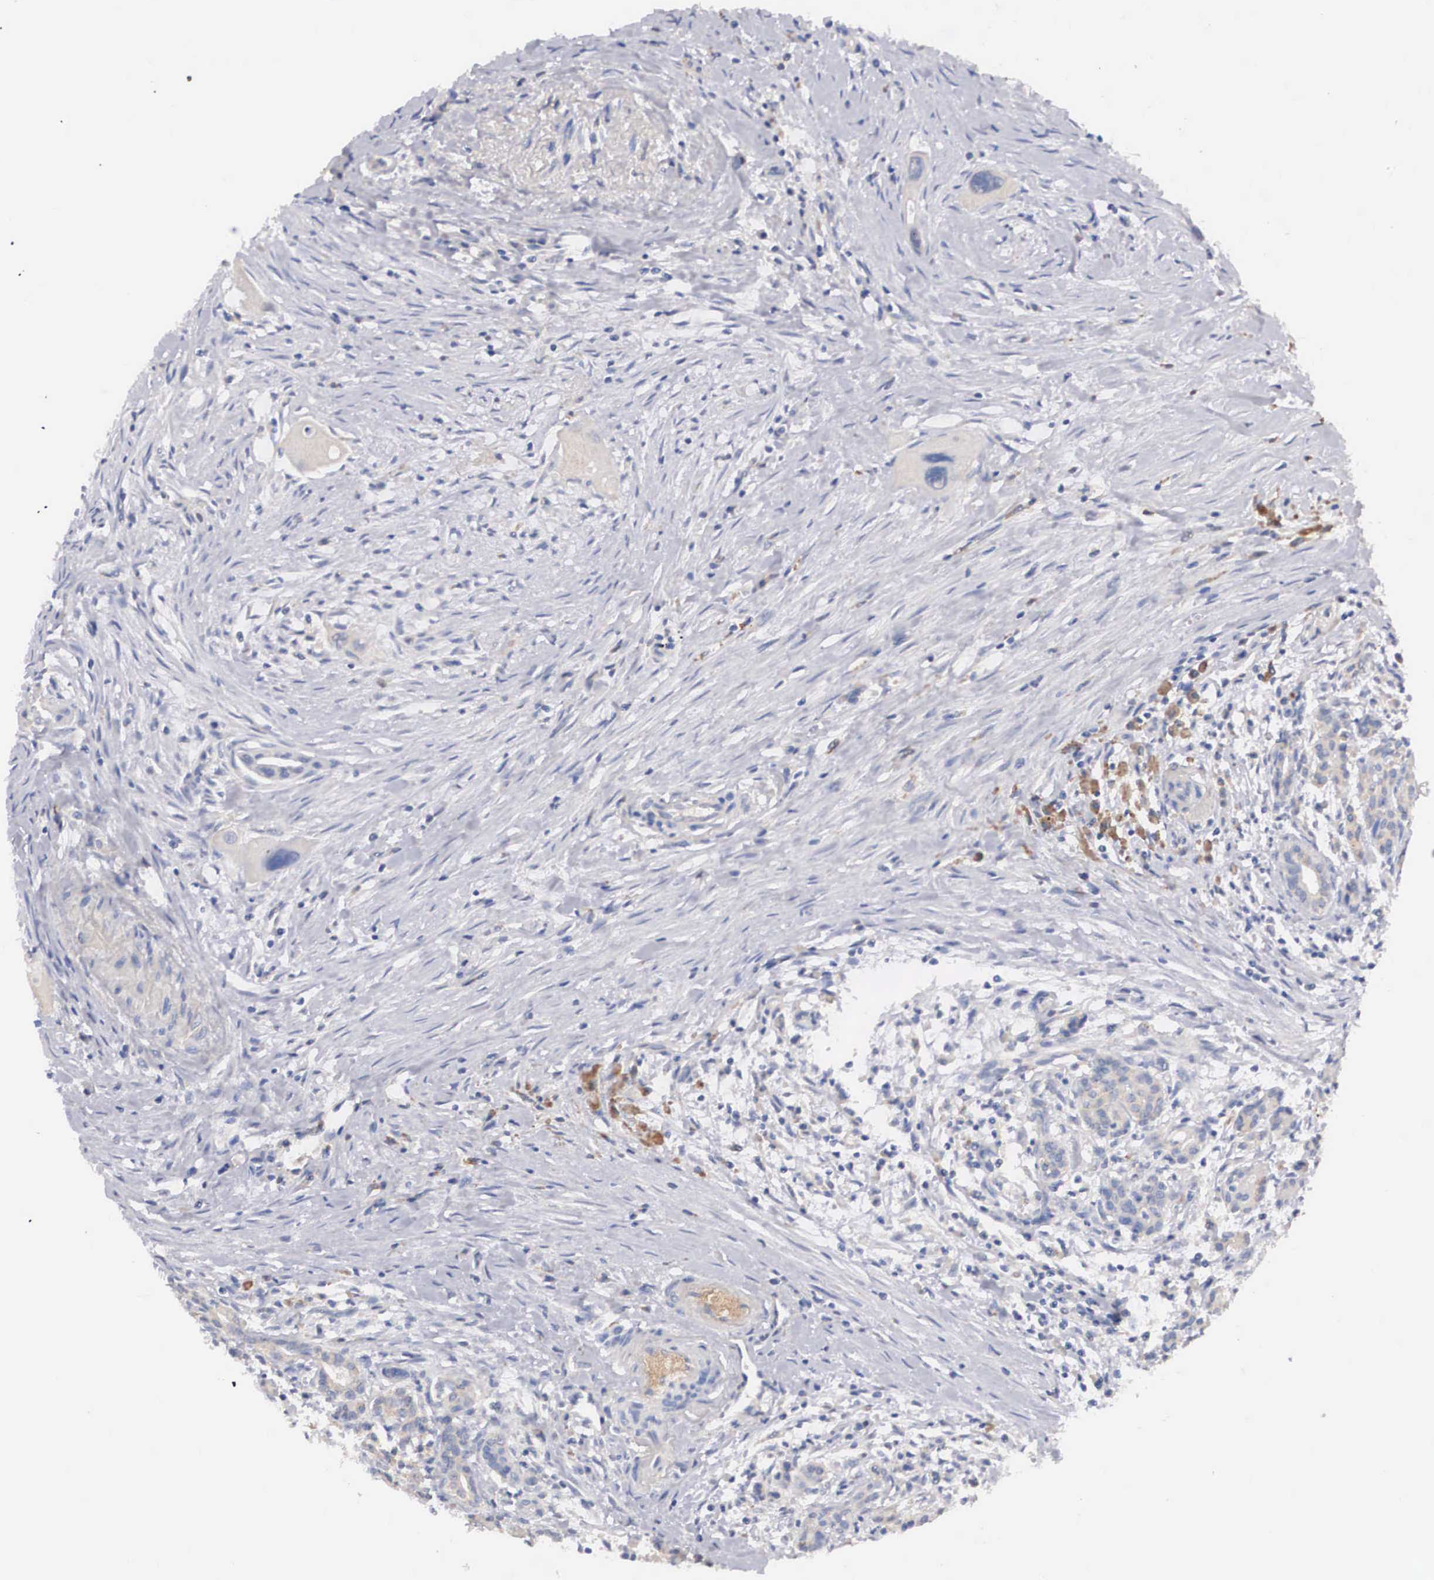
{"staining": {"intensity": "weak", "quantity": ">75%", "location": "cytoplasmic/membranous"}, "tissue": "pancreas", "cell_type": "Exocrine glandular cells", "image_type": "normal", "snomed": [{"axis": "morphology", "description": "Normal tissue, NOS"}, {"axis": "topography", "description": "Pancreas"}], "caption": "Unremarkable pancreas displays weak cytoplasmic/membranous positivity in approximately >75% of exocrine glandular cells.", "gene": "ABHD4", "patient": {"sex": "male", "age": 73}}